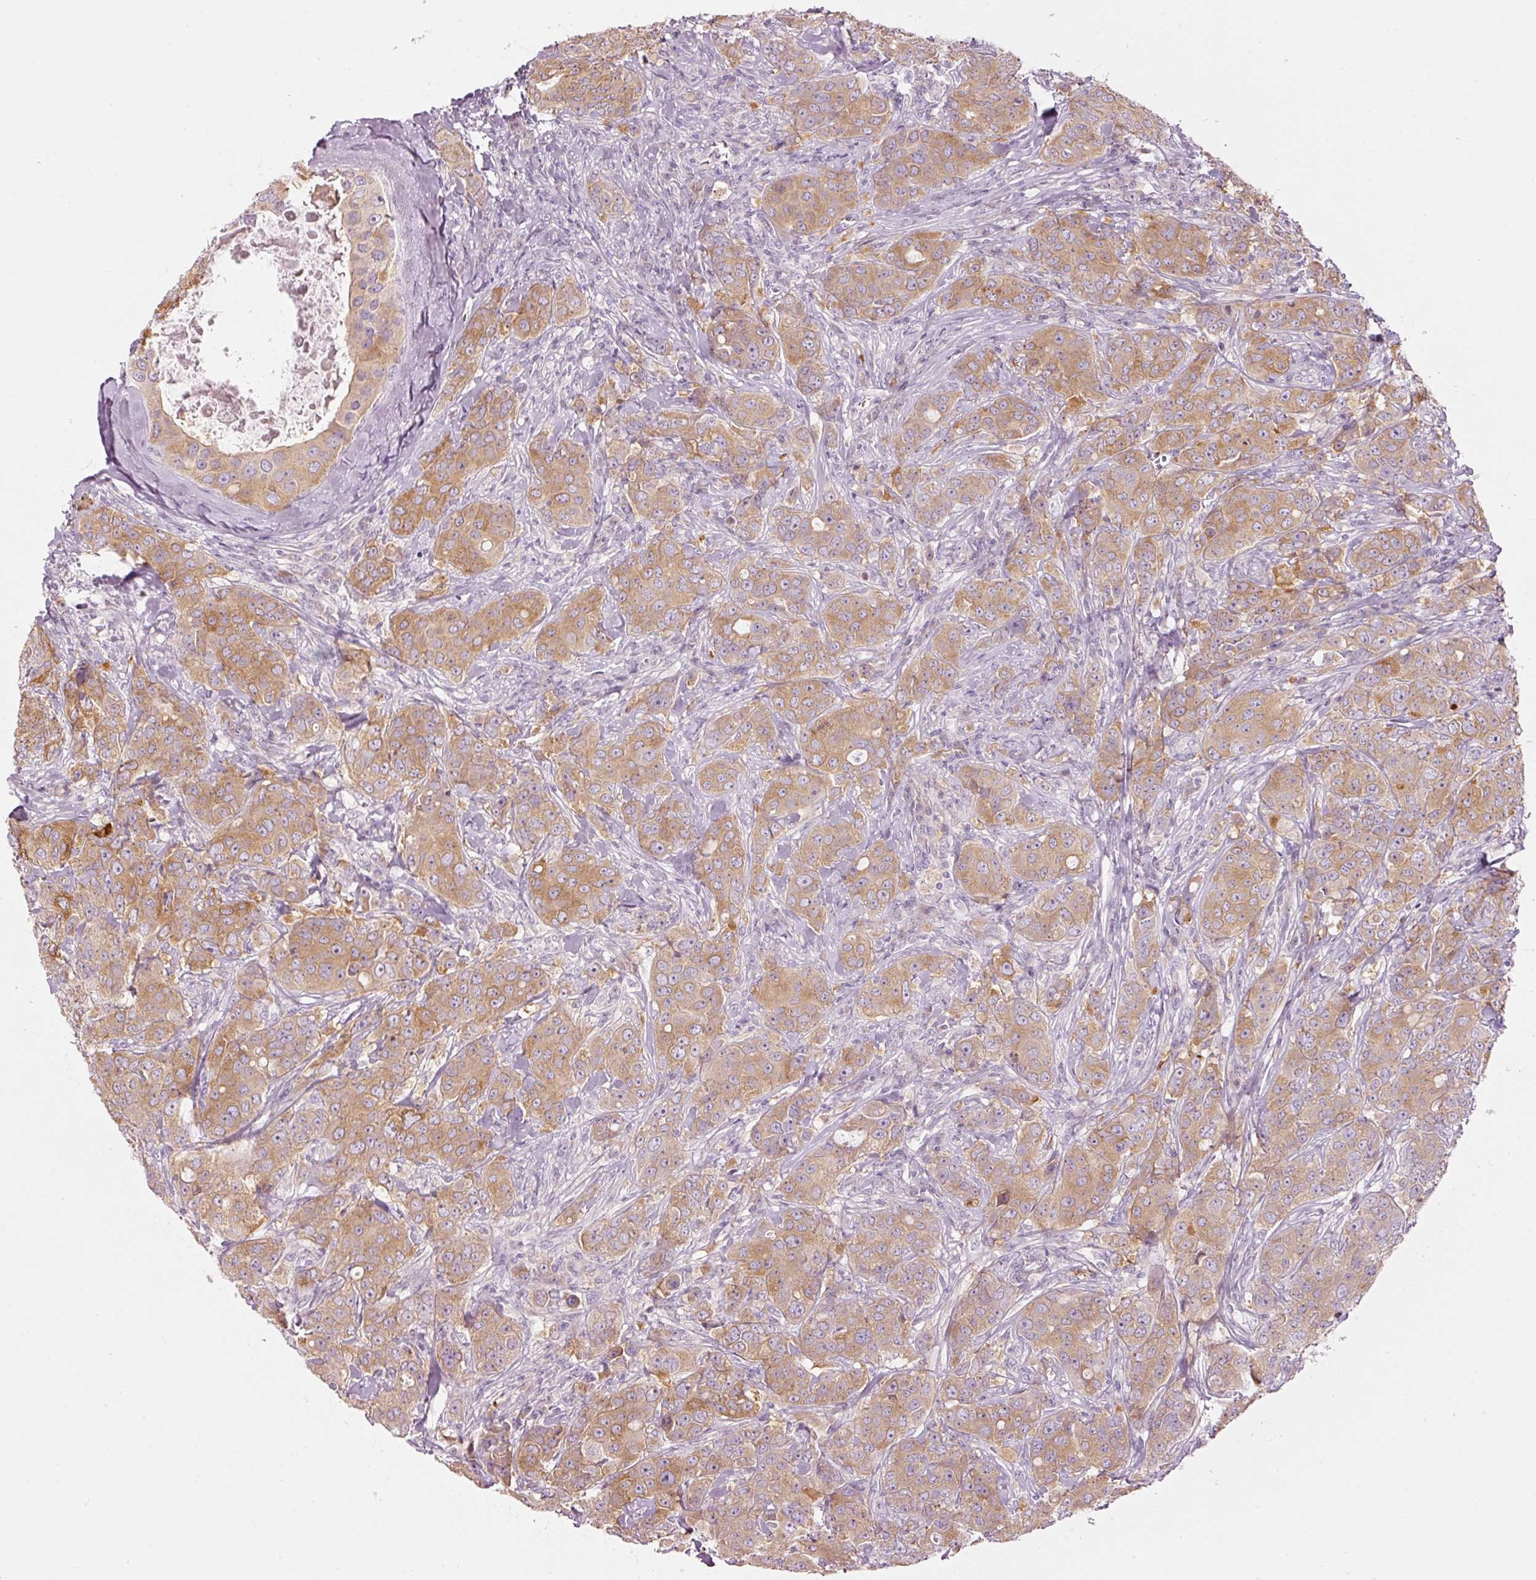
{"staining": {"intensity": "moderate", "quantity": ">75%", "location": "cytoplasmic/membranous"}, "tissue": "breast cancer", "cell_type": "Tumor cells", "image_type": "cancer", "snomed": [{"axis": "morphology", "description": "Duct carcinoma"}, {"axis": "topography", "description": "Breast"}], "caption": "Moderate cytoplasmic/membranous protein staining is identified in approximately >75% of tumor cells in invasive ductal carcinoma (breast).", "gene": "PDXDC1", "patient": {"sex": "female", "age": 43}}